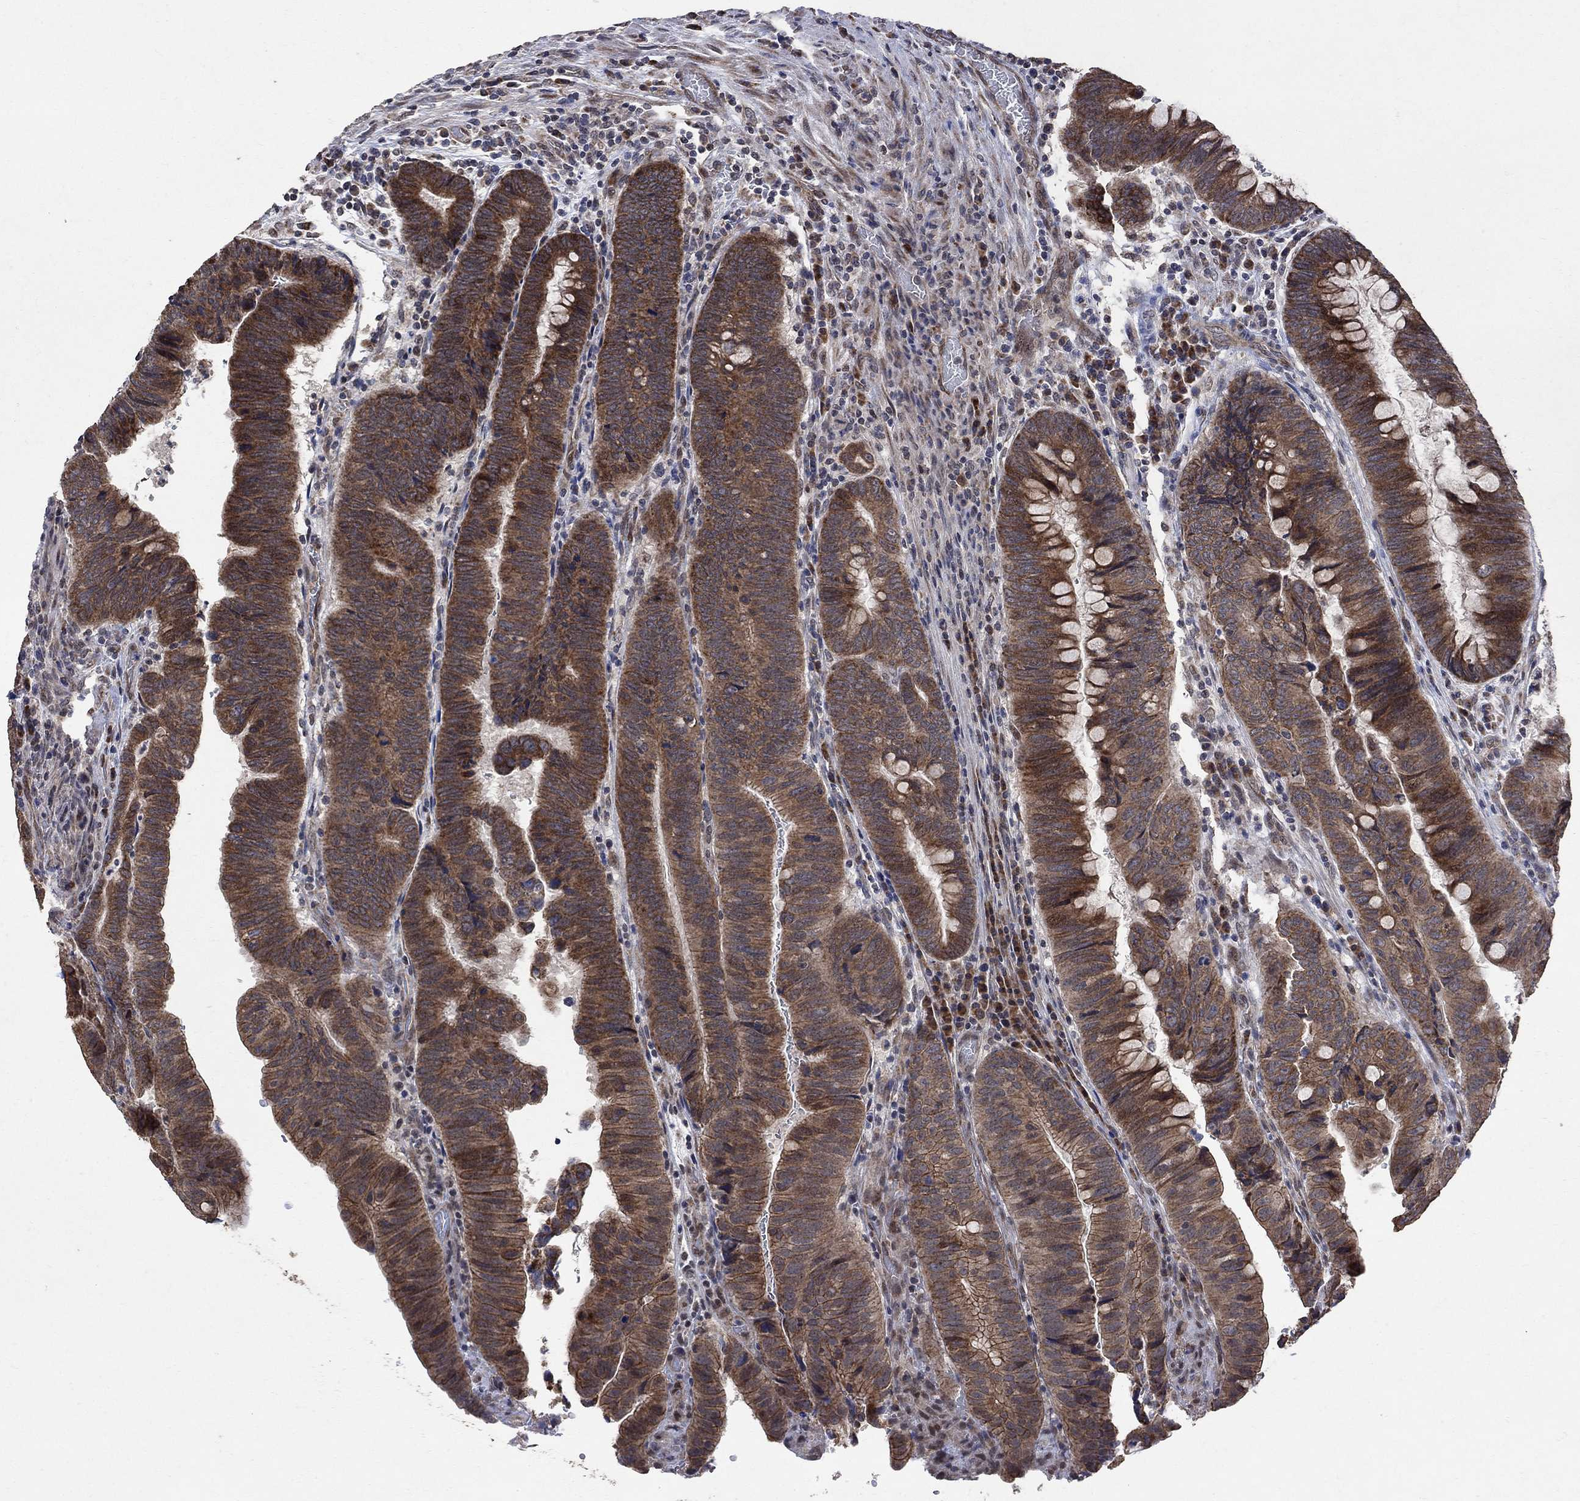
{"staining": {"intensity": "strong", "quantity": "25%-75%", "location": "cytoplasmic/membranous"}, "tissue": "colorectal cancer", "cell_type": "Tumor cells", "image_type": "cancer", "snomed": [{"axis": "morphology", "description": "Normal tissue, NOS"}, {"axis": "morphology", "description": "Adenocarcinoma, NOS"}, {"axis": "topography", "description": "Rectum"}], "caption": "Immunohistochemistry (IHC) staining of colorectal cancer (adenocarcinoma), which demonstrates high levels of strong cytoplasmic/membranous expression in approximately 25%-75% of tumor cells indicating strong cytoplasmic/membranous protein positivity. The staining was performed using DAB (3,3'-diaminobenzidine) (brown) for protein detection and nuclei were counterstained in hematoxylin (blue).", "gene": "ANKRA2", "patient": {"sex": "male", "age": 92}}